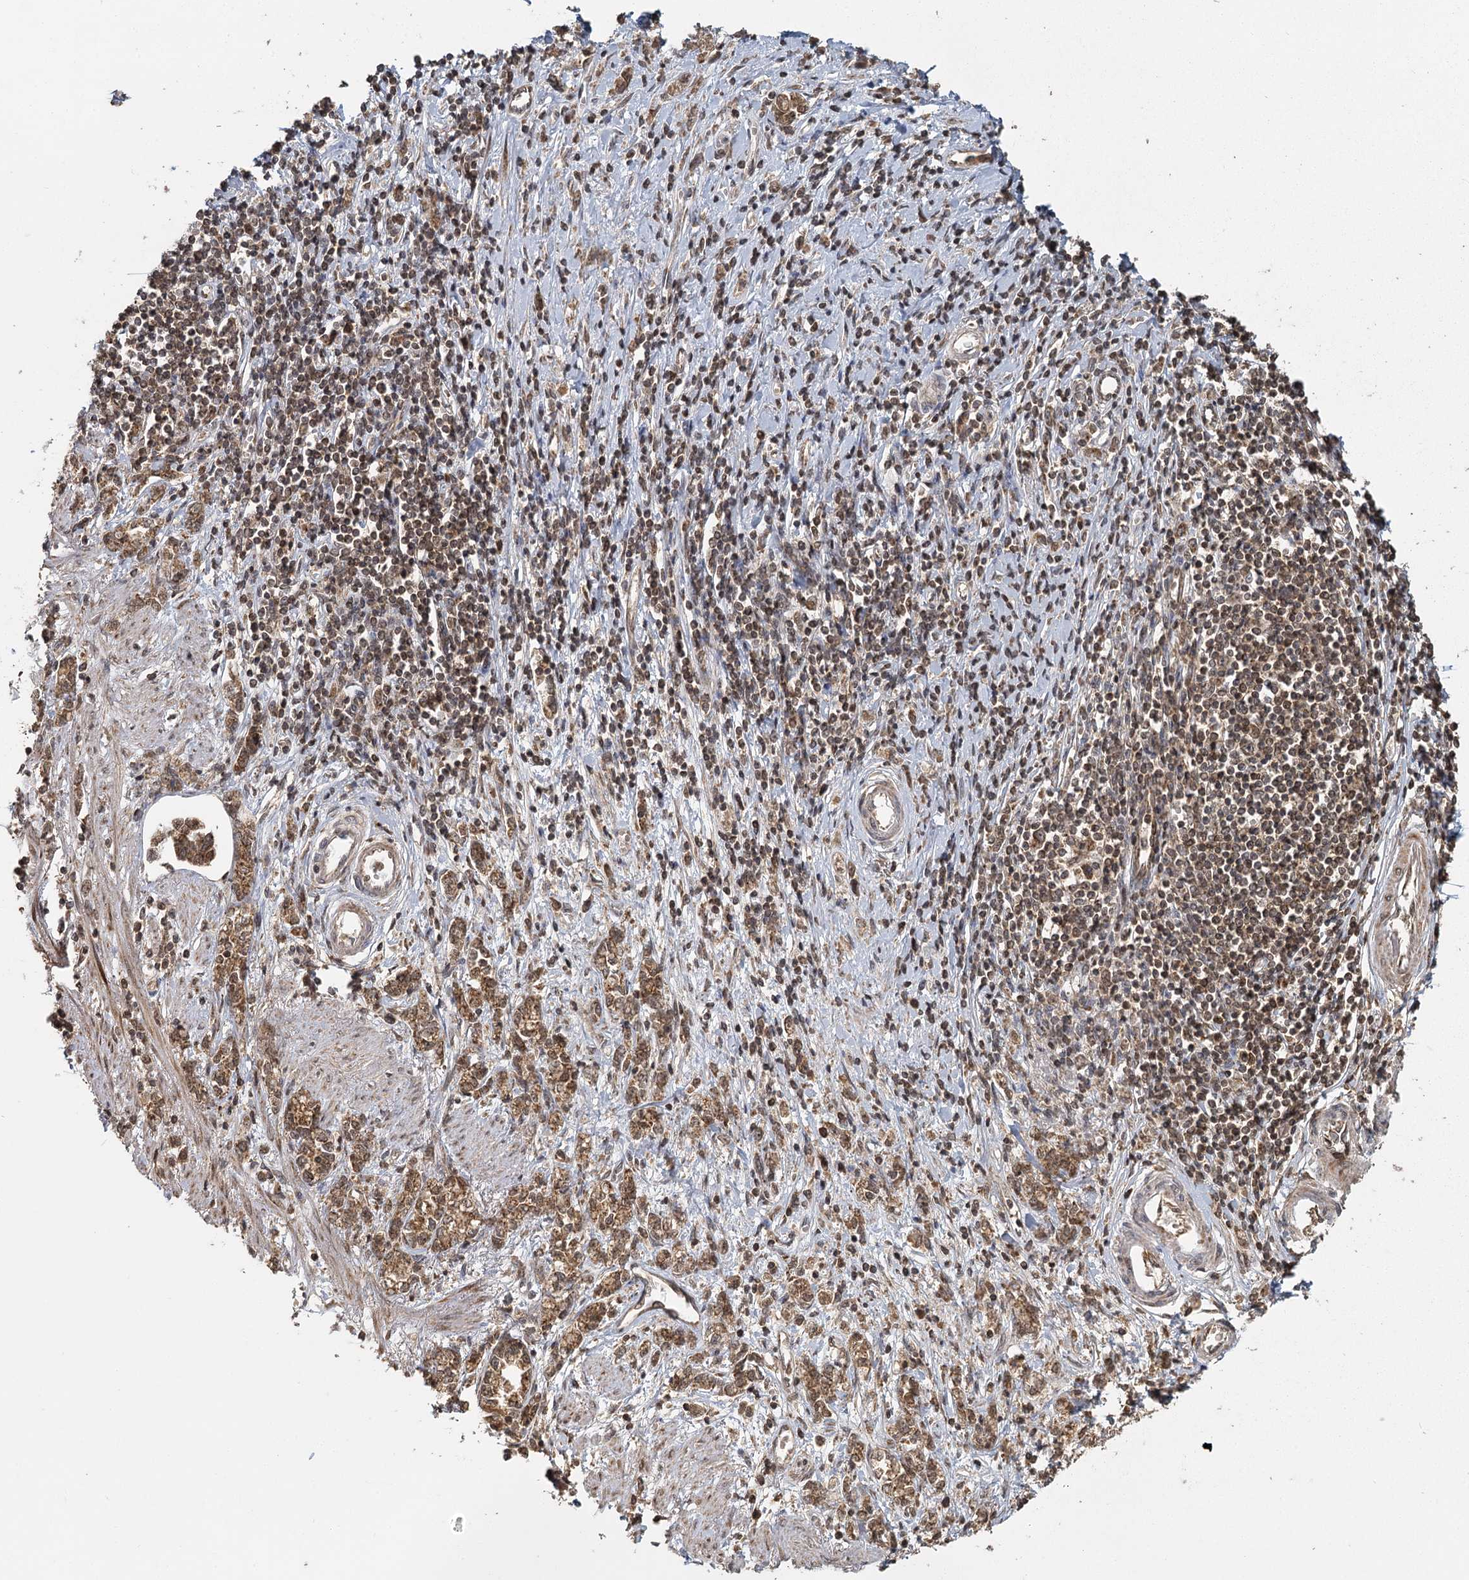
{"staining": {"intensity": "moderate", "quantity": ">75%", "location": "cytoplasmic/membranous"}, "tissue": "stomach cancer", "cell_type": "Tumor cells", "image_type": "cancer", "snomed": [{"axis": "morphology", "description": "Adenocarcinoma, NOS"}, {"axis": "topography", "description": "Stomach"}], "caption": "Protein staining of stomach adenocarcinoma tissue reveals moderate cytoplasmic/membranous staining in approximately >75% of tumor cells.", "gene": "MICU1", "patient": {"sex": "female", "age": 76}}